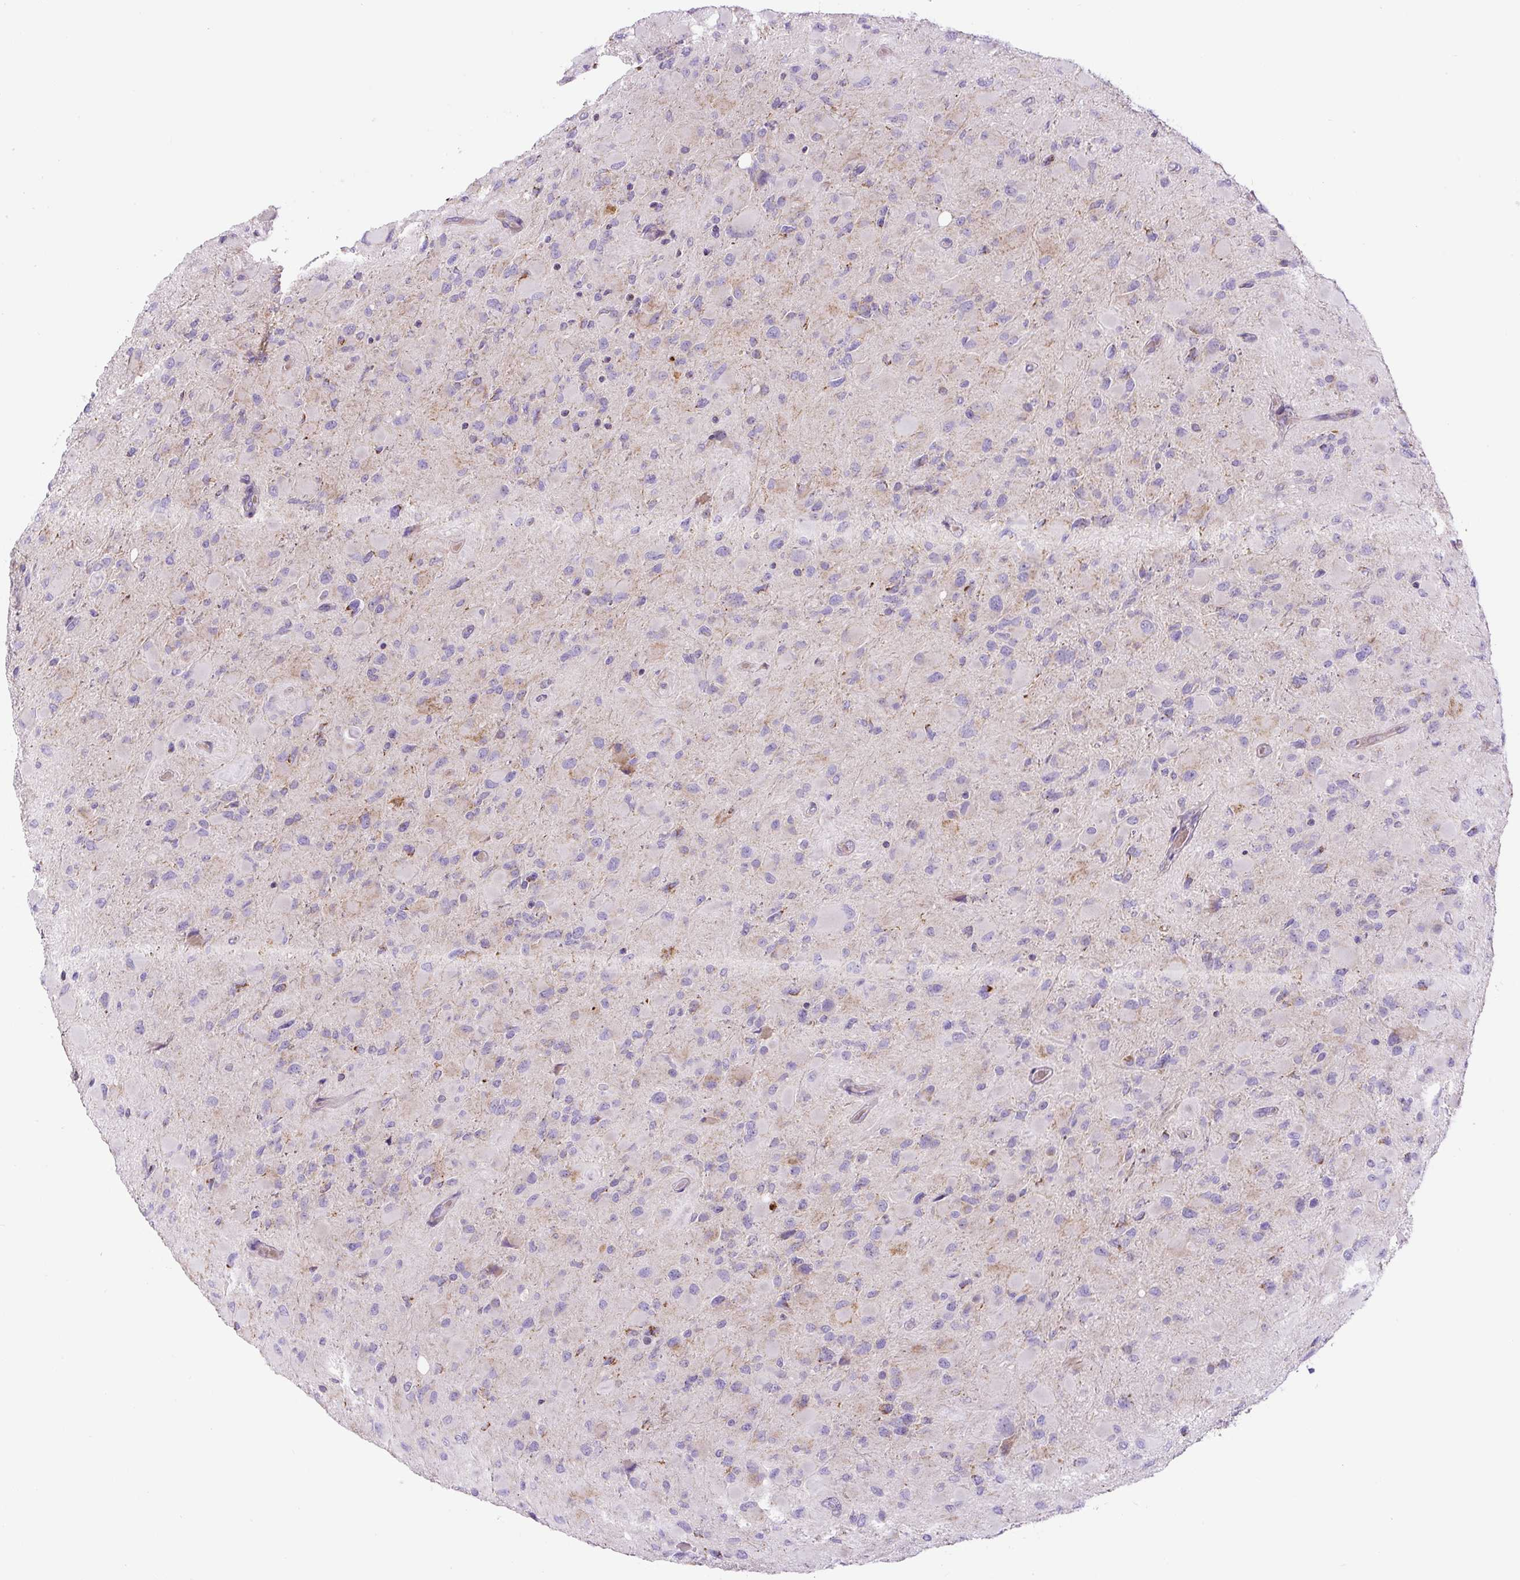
{"staining": {"intensity": "negative", "quantity": "none", "location": "none"}, "tissue": "glioma", "cell_type": "Tumor cells", "image_type": "cancer", "snomed": [{"axis": "morphology", "description": "Glioma, malignant, High grade"}, {"axis": "topography", "description": "Cerebral cortex"}], "caption": "The image shows no staining of tumor cells in glioma. The staining is performed using DAB (3,3'-diaminobenzidine) brown chromogen with nuclei counter-stained in using hematoxylin.", "gene": "ZNF596", "patient": {"sex": "female", "age": 36}}